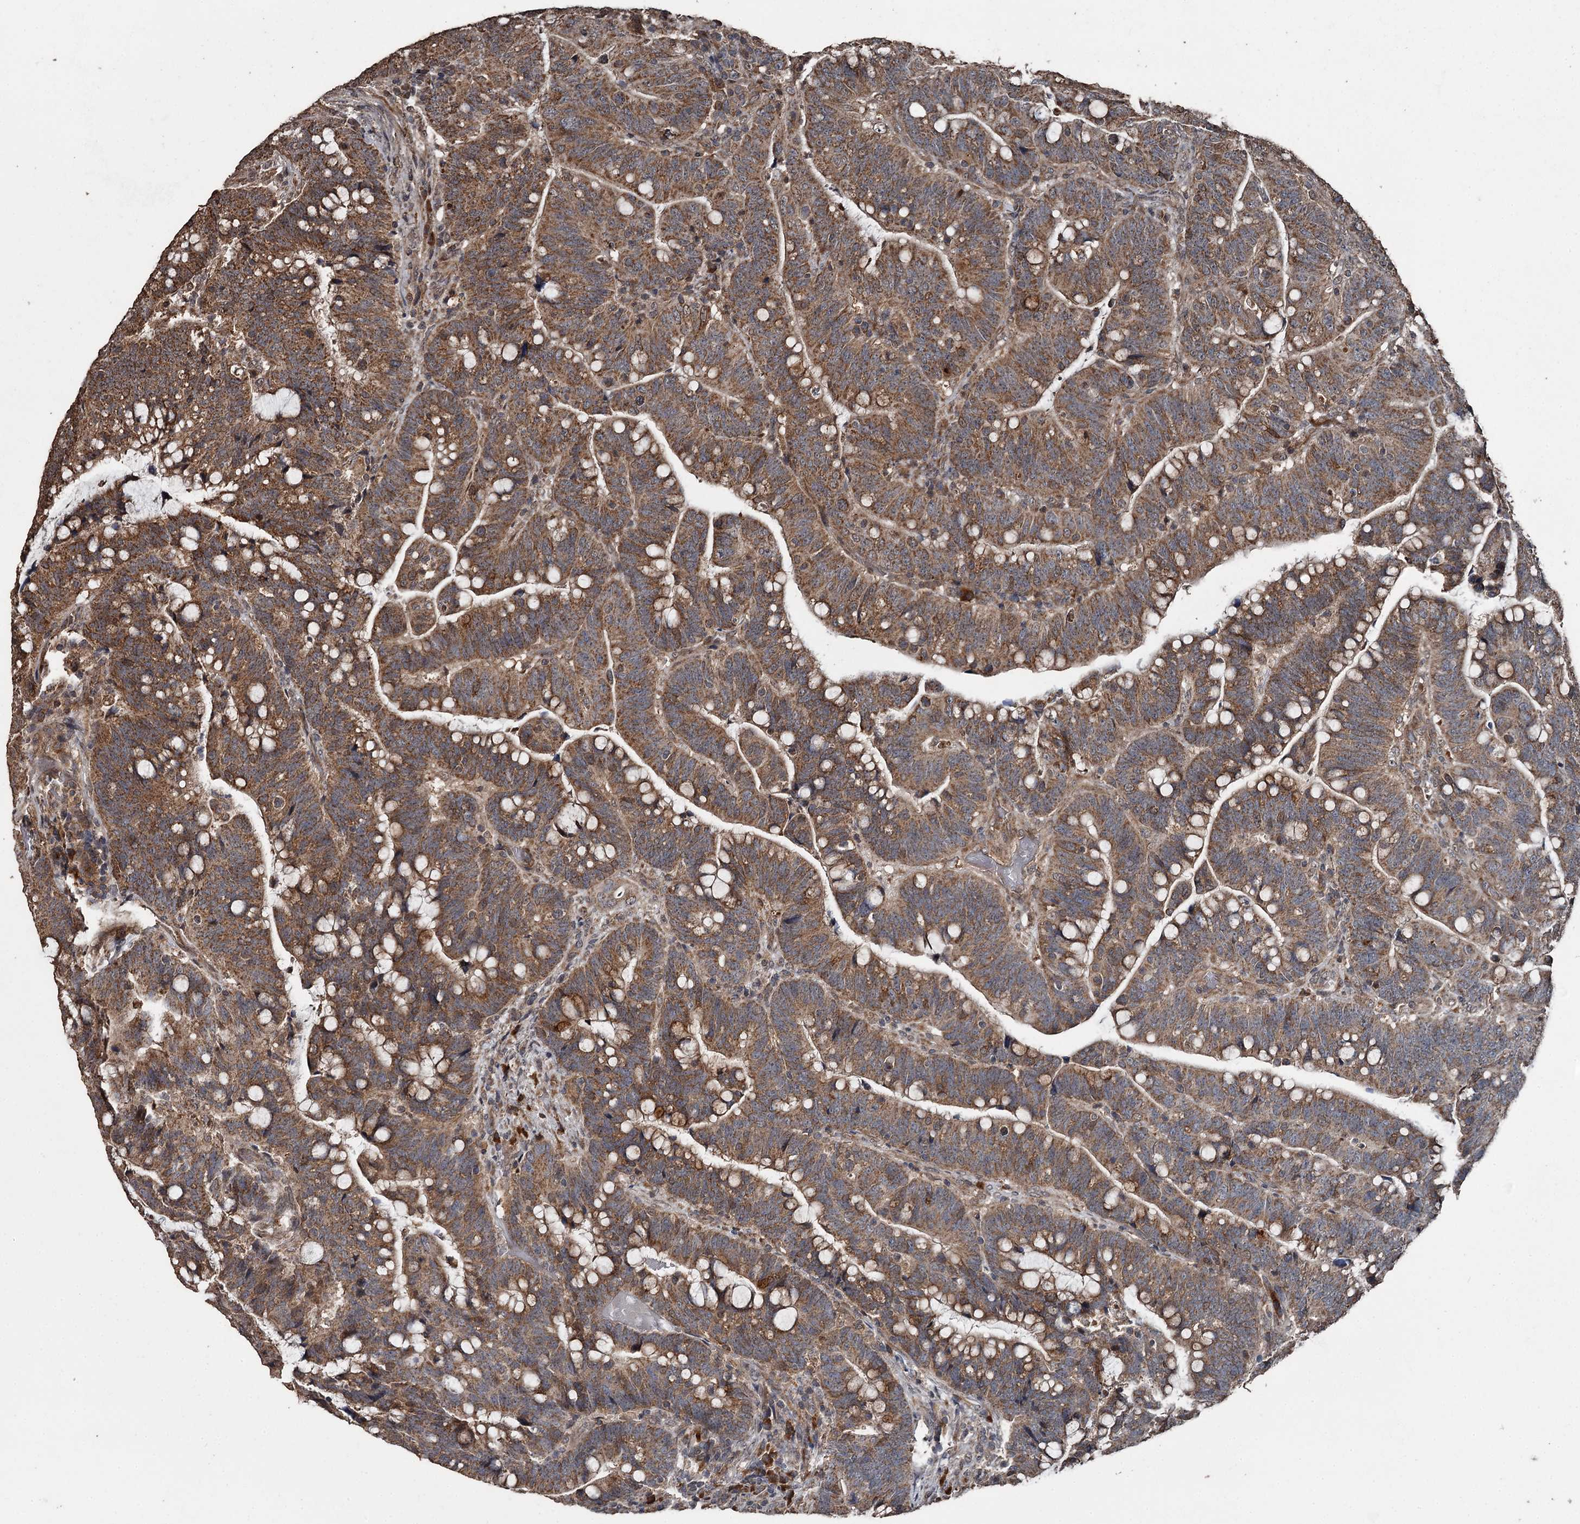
{"staining": {"intensity": "moderate", "quantity": ">75%", "location": "cytoplasmic/membranous"}, "tissue": "colorectal cancer", "cell_type": "Tumor cells", "image_type": "cancer", "snomed": [{"axis": "morphology", "description": "Normal tissue, NOS"}, {"axis": "morphology", "description": "Adenocarcinoma, NOS"}, {"axis": "topography", "description": "Colon"}], "caption": "Brown immunohistochemical staining in human colorectal cancer demonstrates moderate cytoplasmic/membranous staining in about >75% of tumor cells.", "gene": "WIPI1", "patient": {"sex": "female", "age": 66}}